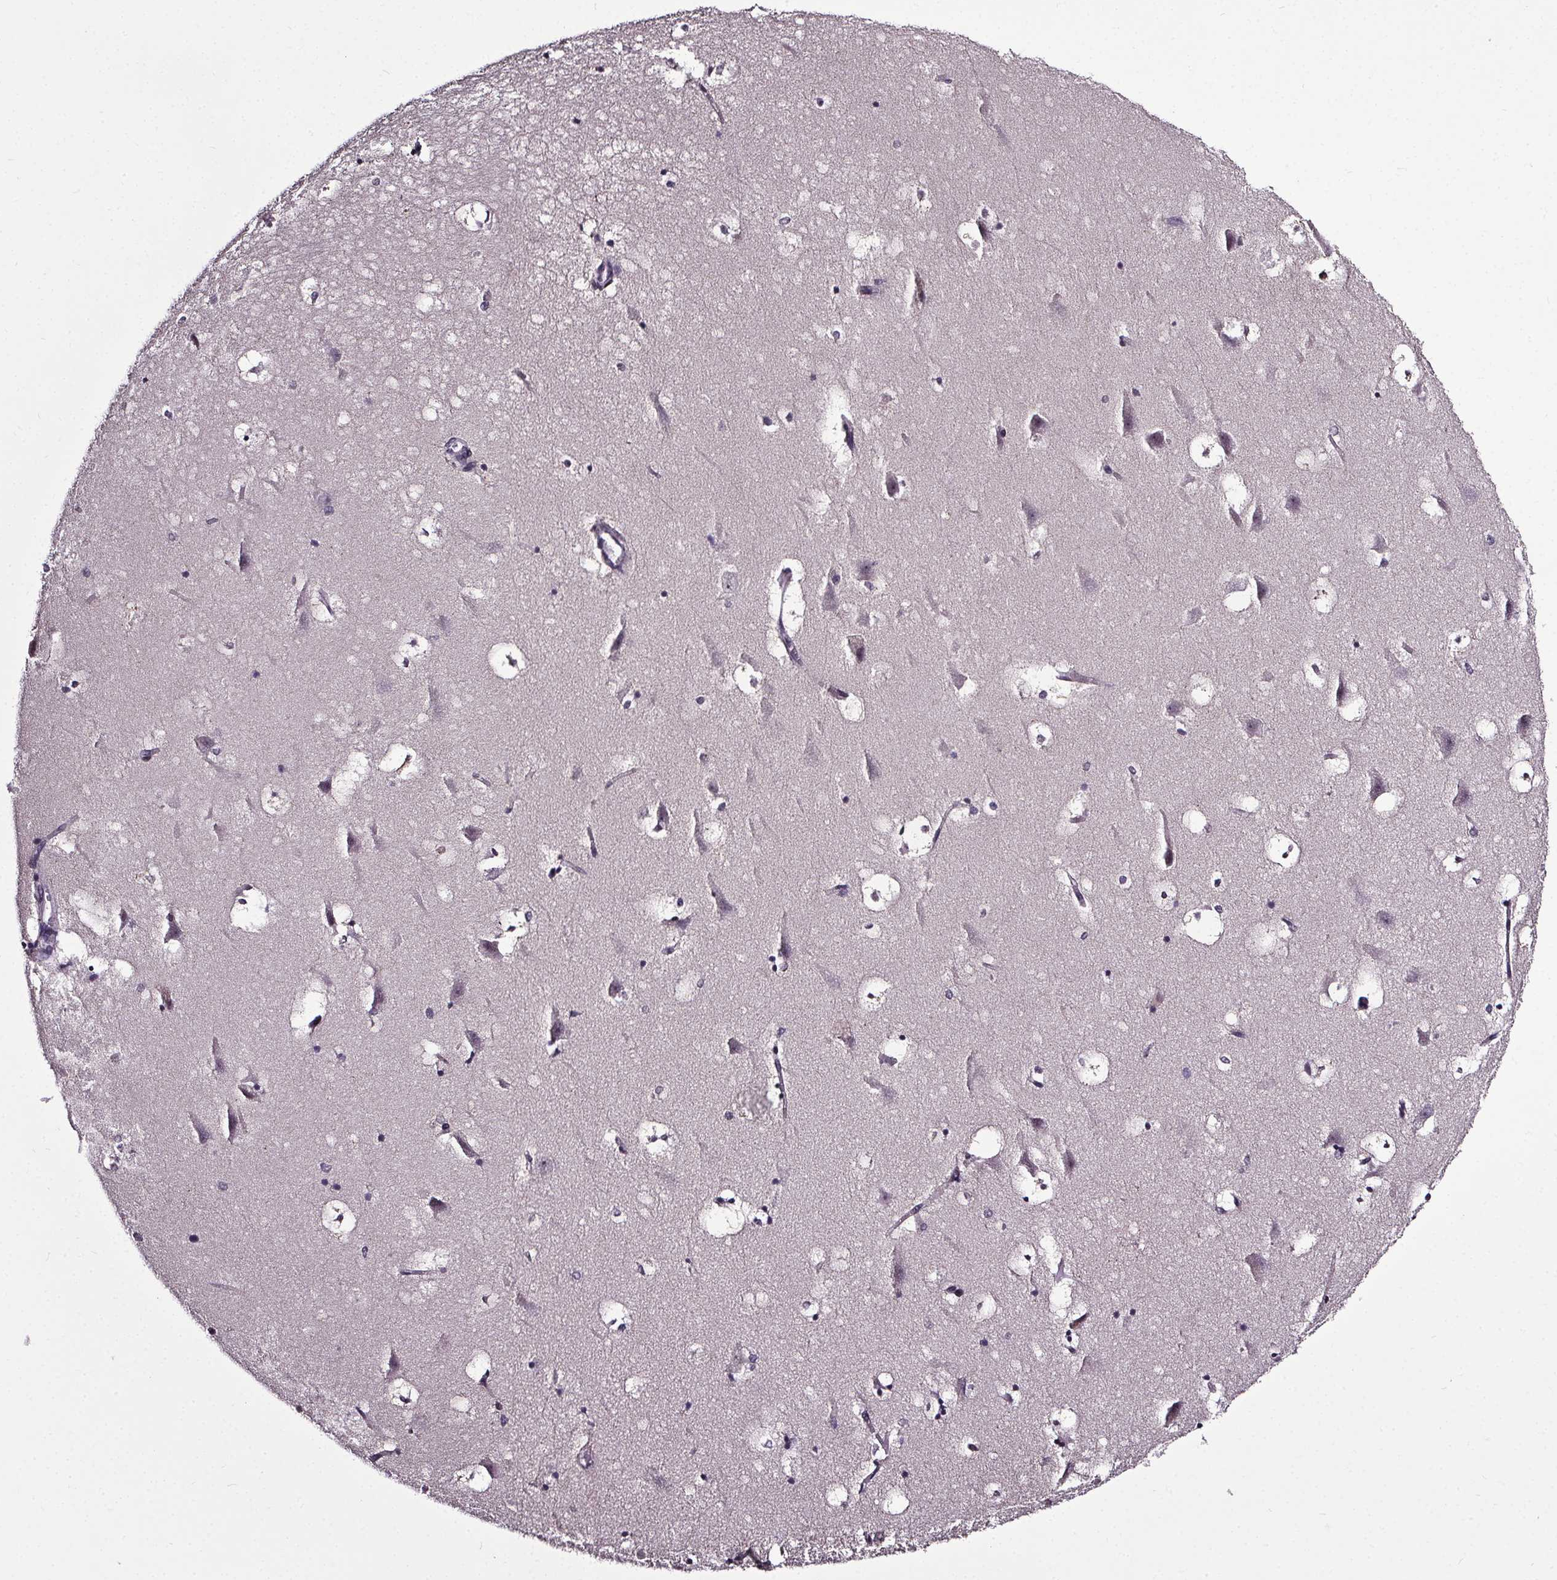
{"staining": {"intensity": "negative", "quantity": "none", "location": "none"}, "tissue": "hippocampus", "cell_type": "Glial cells", "image_type": "normal", "snomed": [{"axis": "morphology", "description": "Normal tissue, NOS"}, {"axis": "topography", "description": "Hippocampus"}], "caption": "High power microscopy image of an IHC micrograph of unremarkable hippocampus, revealing no significant positivity in glial cells. (DAB (3,3'-diaminobenzidine) immunohistochemistry, high magnification).", "gene": "NKX6", "patient": {"sex": "male", "age": 58}}